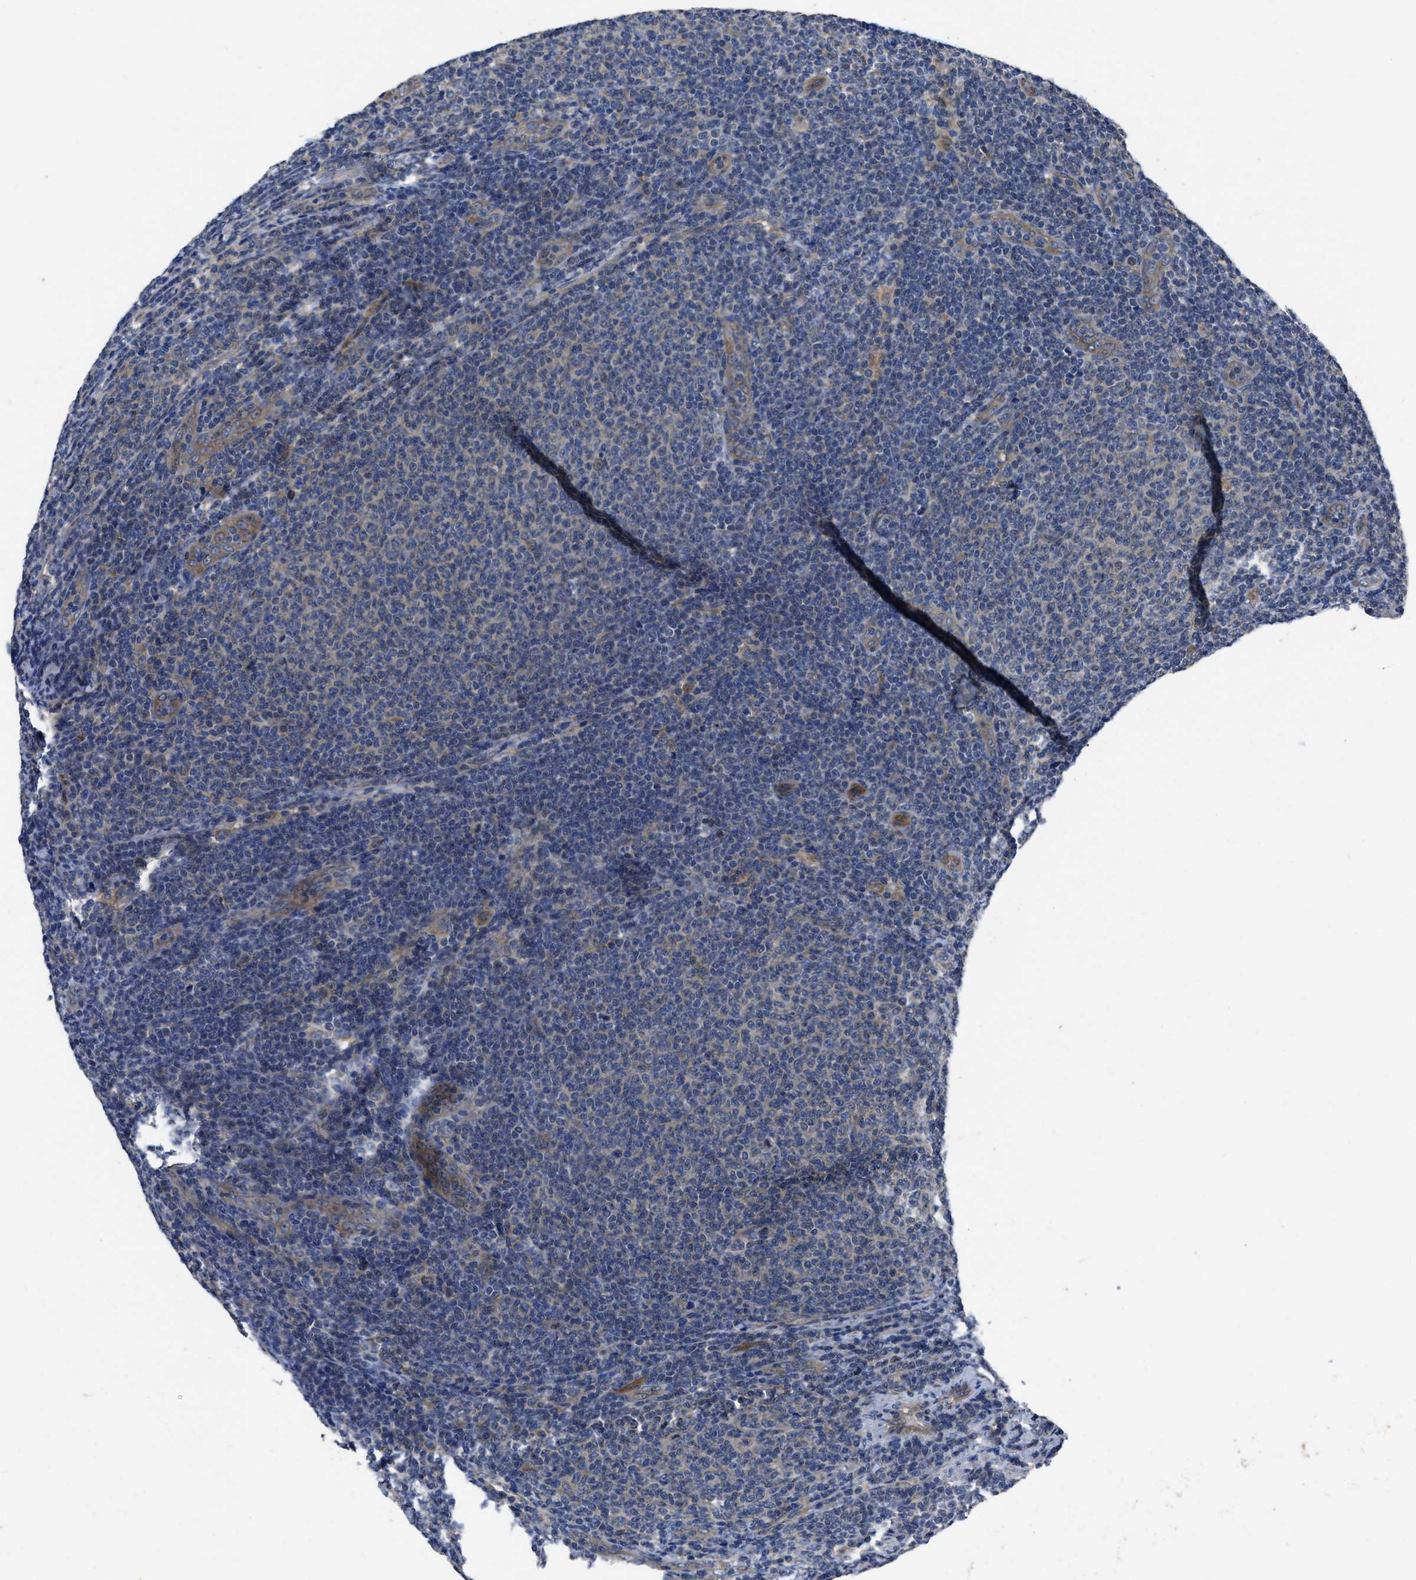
{"staining": {"intensity": "negative", "quantity": "none", "location": "none"}, "tissue": "lymphoma", "cell_type": "Tumor cells", "image_type": "cancer", "snomed": [{"axis": "morphology", "description": "Malignant lymphoma, non-Hodgkin's type, Low grade"}, {"axis": "topography", "description": "Lymph node"}], "caption": "Immunohistochemical staining of lymphoma shows no significant positivity in tumor cells.", "gene": "ERC1", "patient": {"sex": "male", "age": 66}}